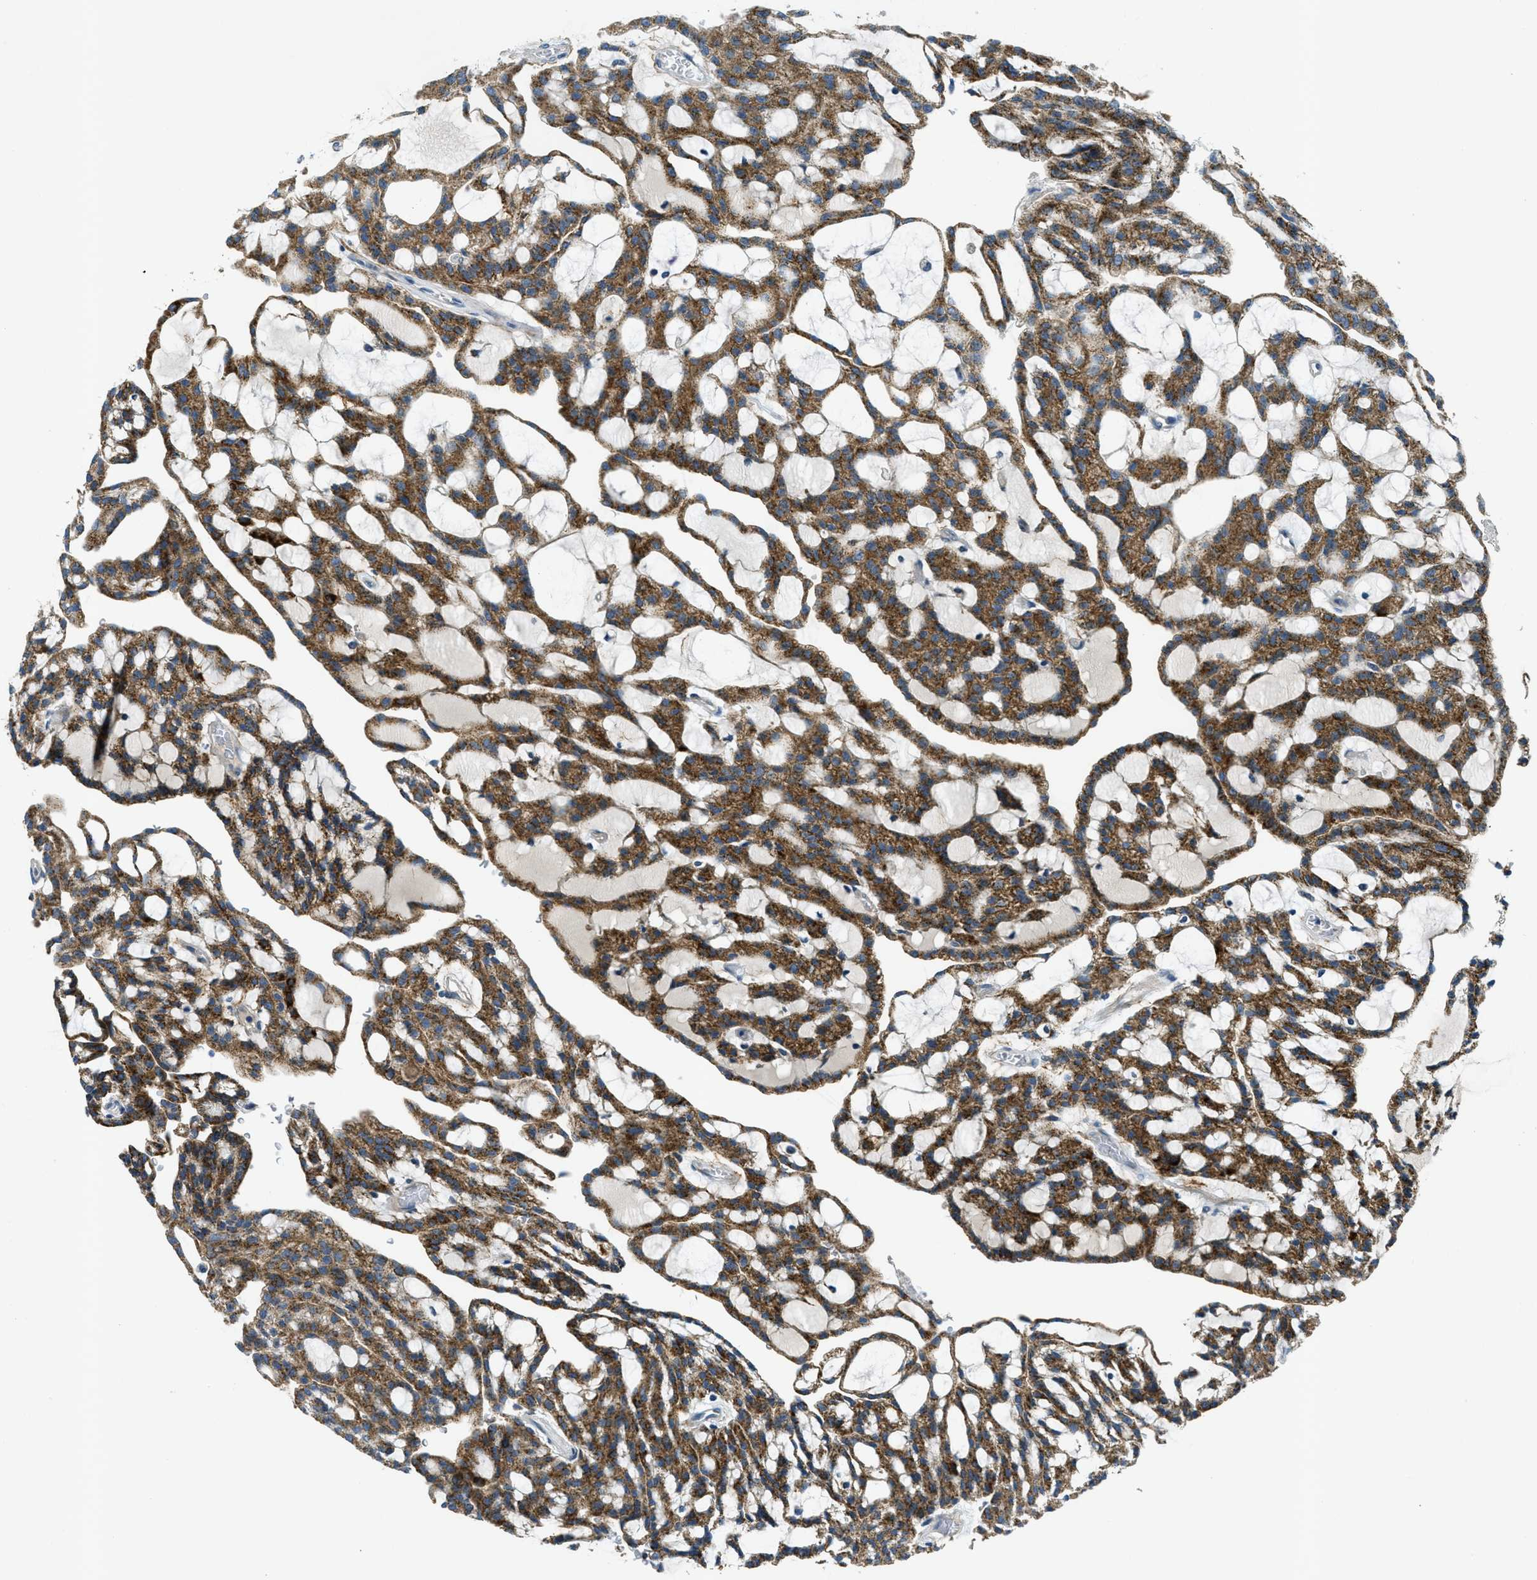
{"staining": {"intensity": "moderate", "quantity": ">75%", "location": "cytoplasmic/membranous"}, "tissue": "renal cancer", "cell_type": "Tumor cells", "image_type": "cancer", "snomed": [{"axis": "morphology", "description": "Adenocarcinoma, NOS"}, {"axis": "topography", "description": "Kidney"}], "caption": "A brown stain labels moderate cytoplasmic/membranous staining of a protein in adenocarcinoma (renal) tumor cells.", "gene": "SNX14", "patient": {"sex": "male", "age": 63}}